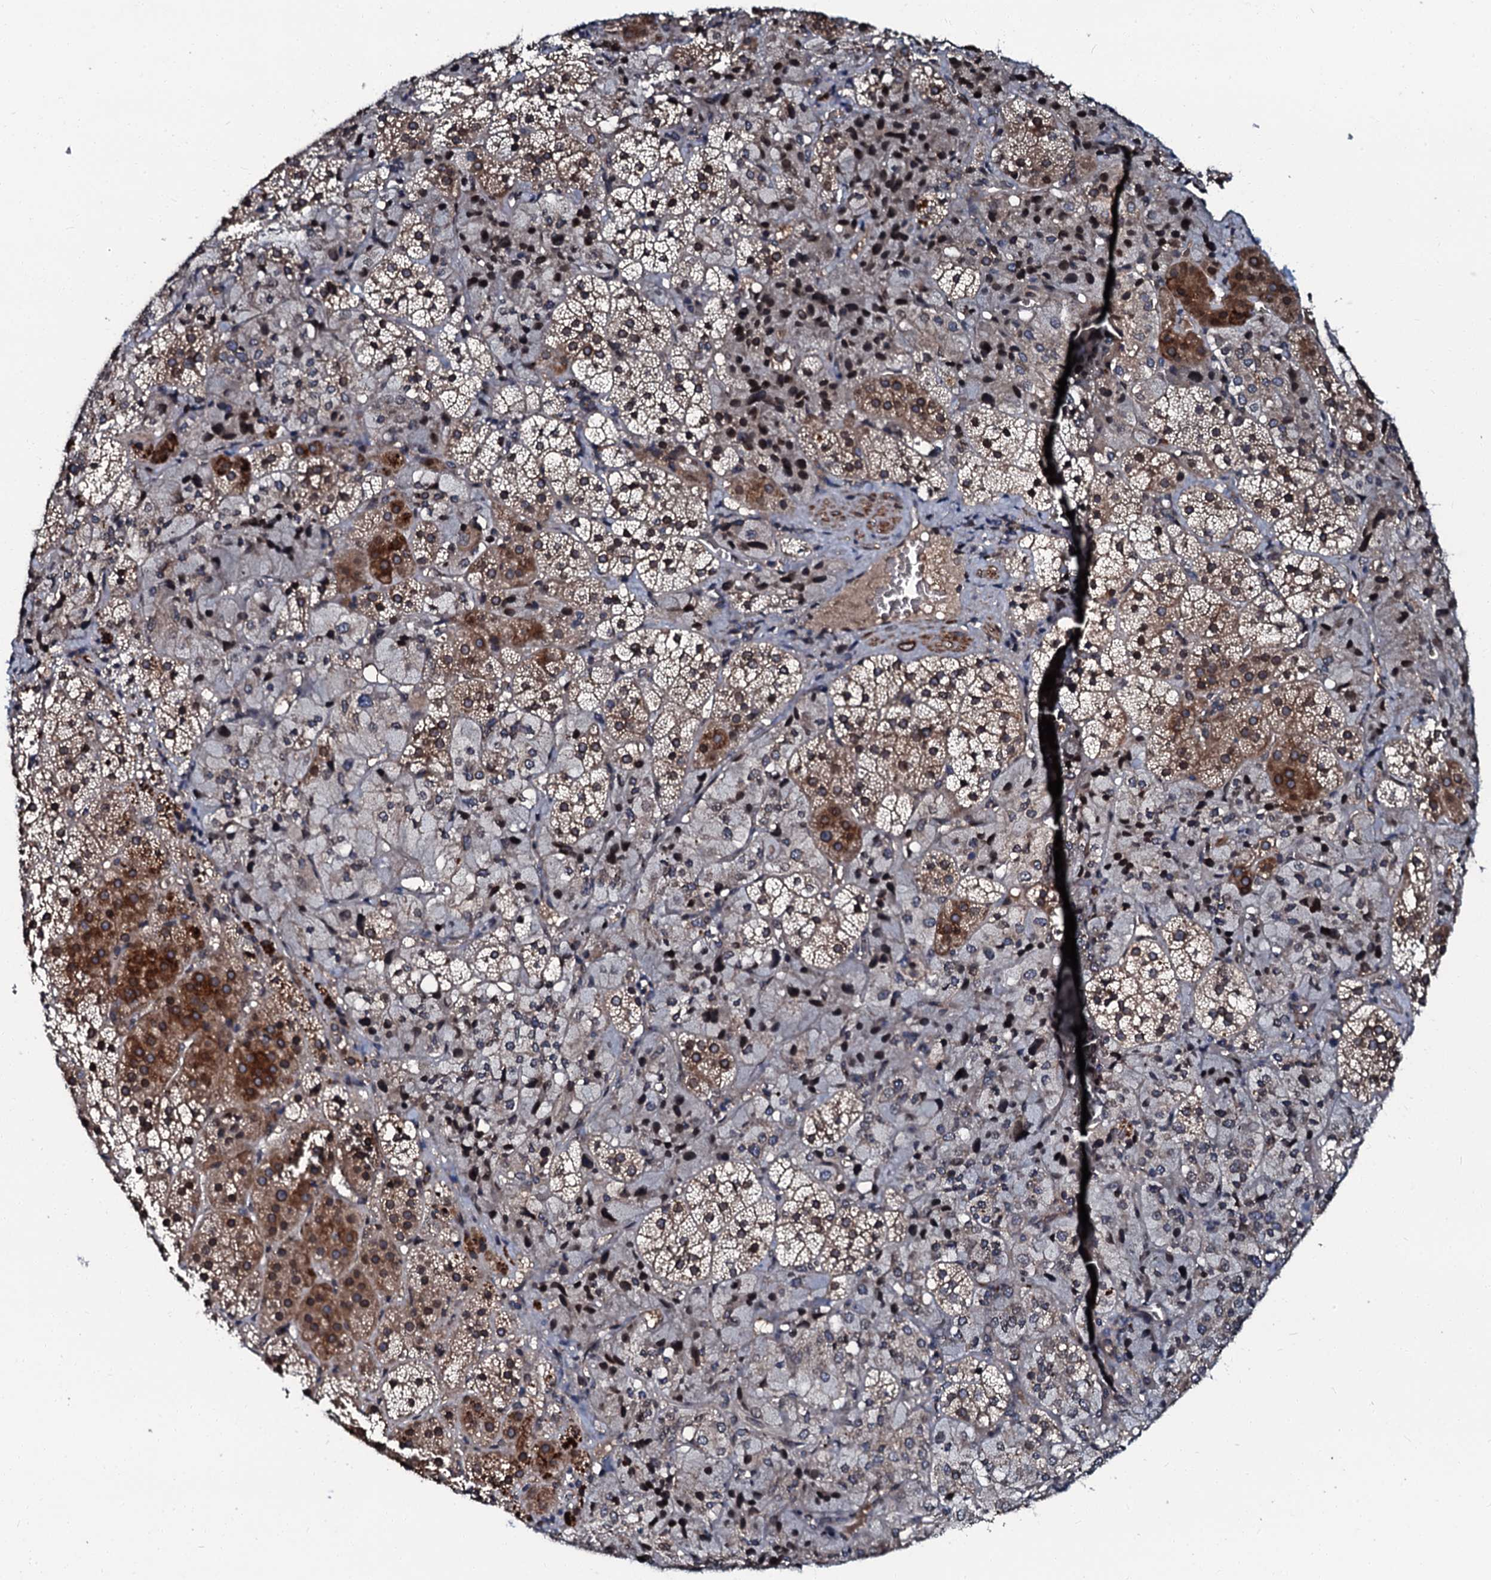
{"staining": {"intensity": "strong", "quantity": "<25%", "location": "cytoplasmic/membranous"}, "tissue": "adrenal gland", "cell_type": "Glandular cells", "image_type": "normal", "snomed": [{"axis": "morphology", "description": "Normal tissue, NOS"}, {"axis": "topography", "description": "Adrenal gland"}], "caption": "IHC (DAB) staining of unremarkable adrenal gland demonstrates strong cytoplasmic/membranous protein staining in about <25% of glandular cells. The staining was performed using DAB to visualize the protein expression in brown, while the nuclei were stained in blue with hematoxylin (Magnification: 20x).", "gene": "N4BP1", "patient": {"sex": "female", "age": 44}}